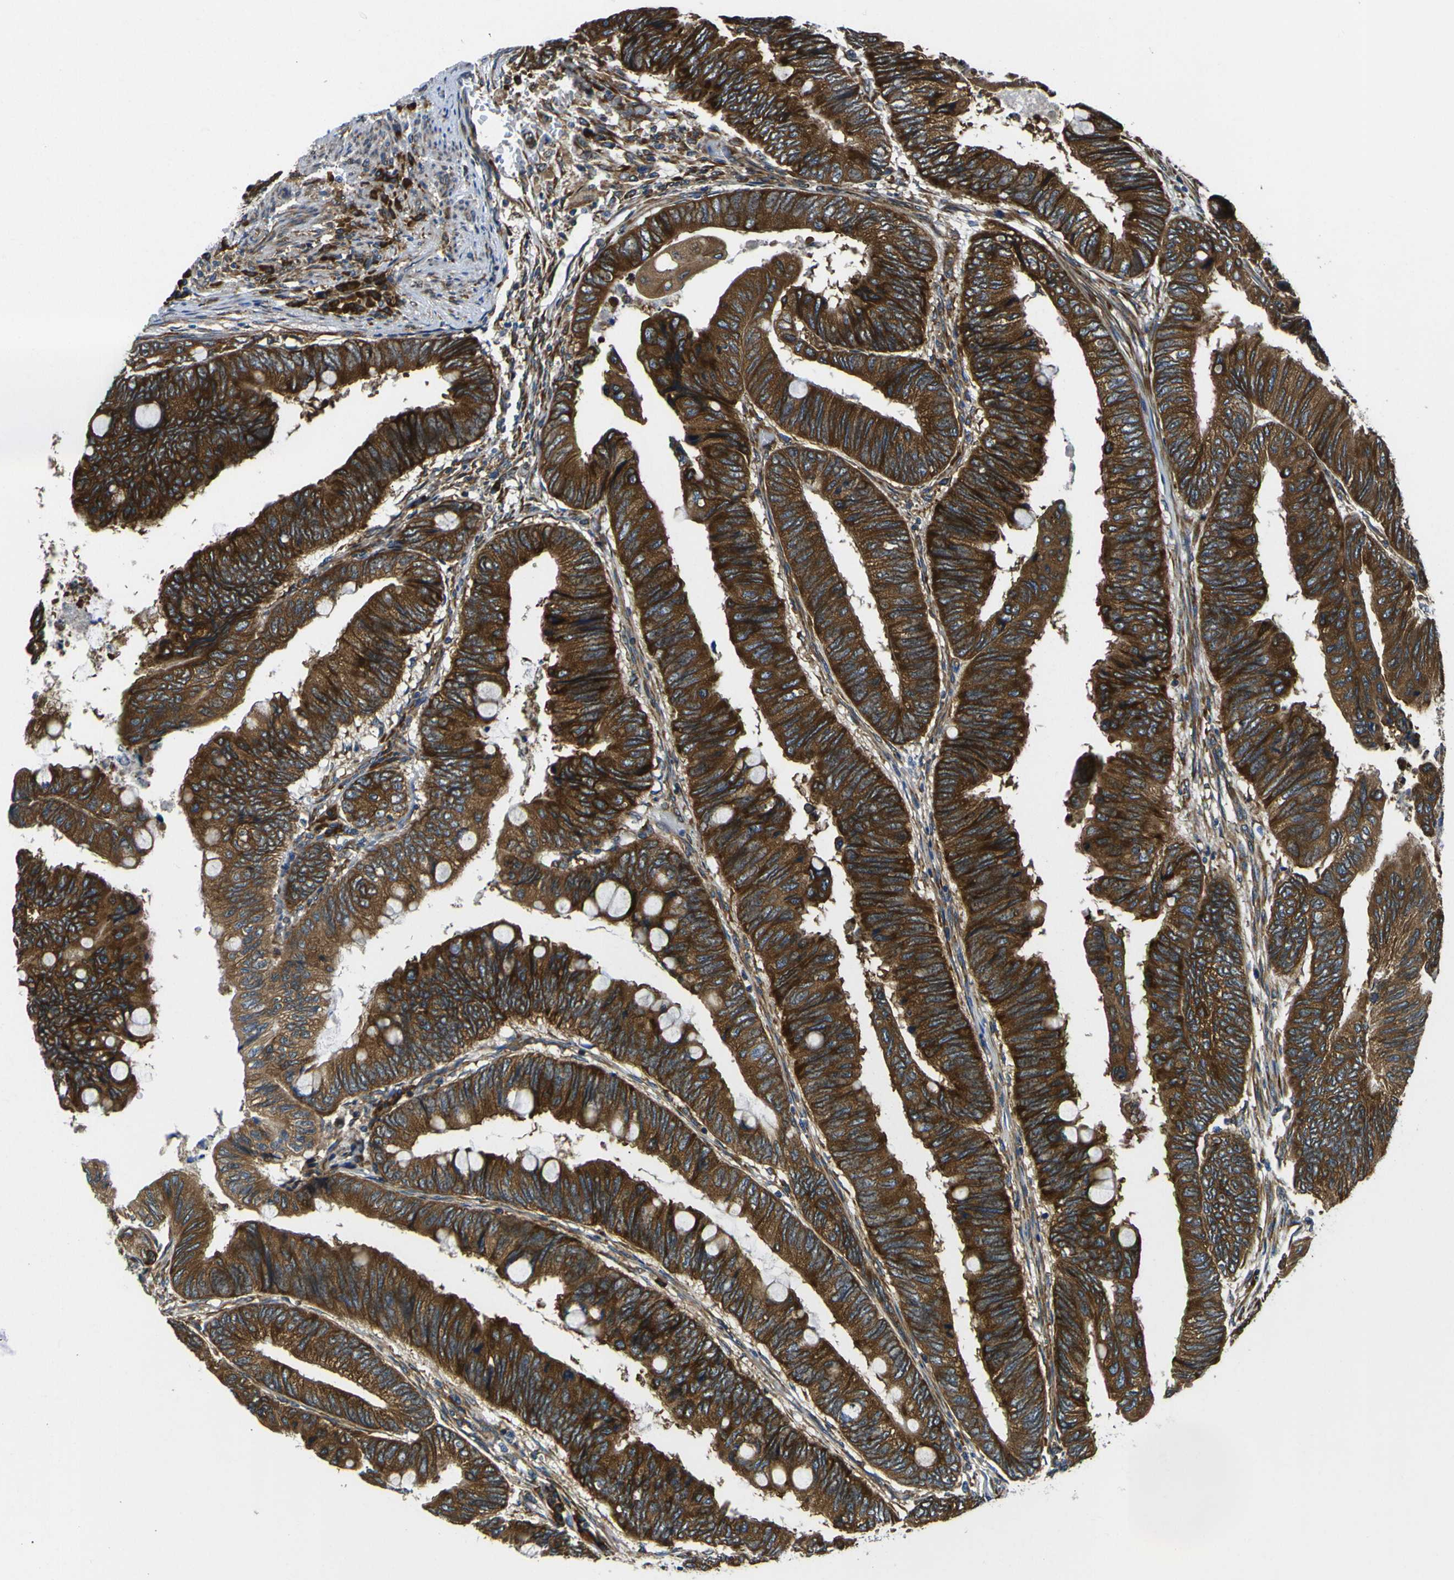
{"staining": {"intensity": "strong", "quantity": ">75%", "location": "cytoplasmic/membranous"}, "tissue": "colorectal cancer", "cell_type": "Tumor cells", "image_type": "cancer", "snomed": [{"axis": "morphology", "description": "Normal tissue, NOS"}, {"axis": "morphology", "description": "Adenocarcinoma, NOS"}, {"axis": "topography", "description": "Rectum"}, {"axis": "topography", "description": "Peripheral nerve tissue"}], "caption": "Immunohistochemical staining of human colorectal cancer demonstrates high levels of strong cytoplasmic/membranous expression in about >75% of tumor cells.", "gene": "RPSA", "patient": {"sex": "male", "age": 92}}